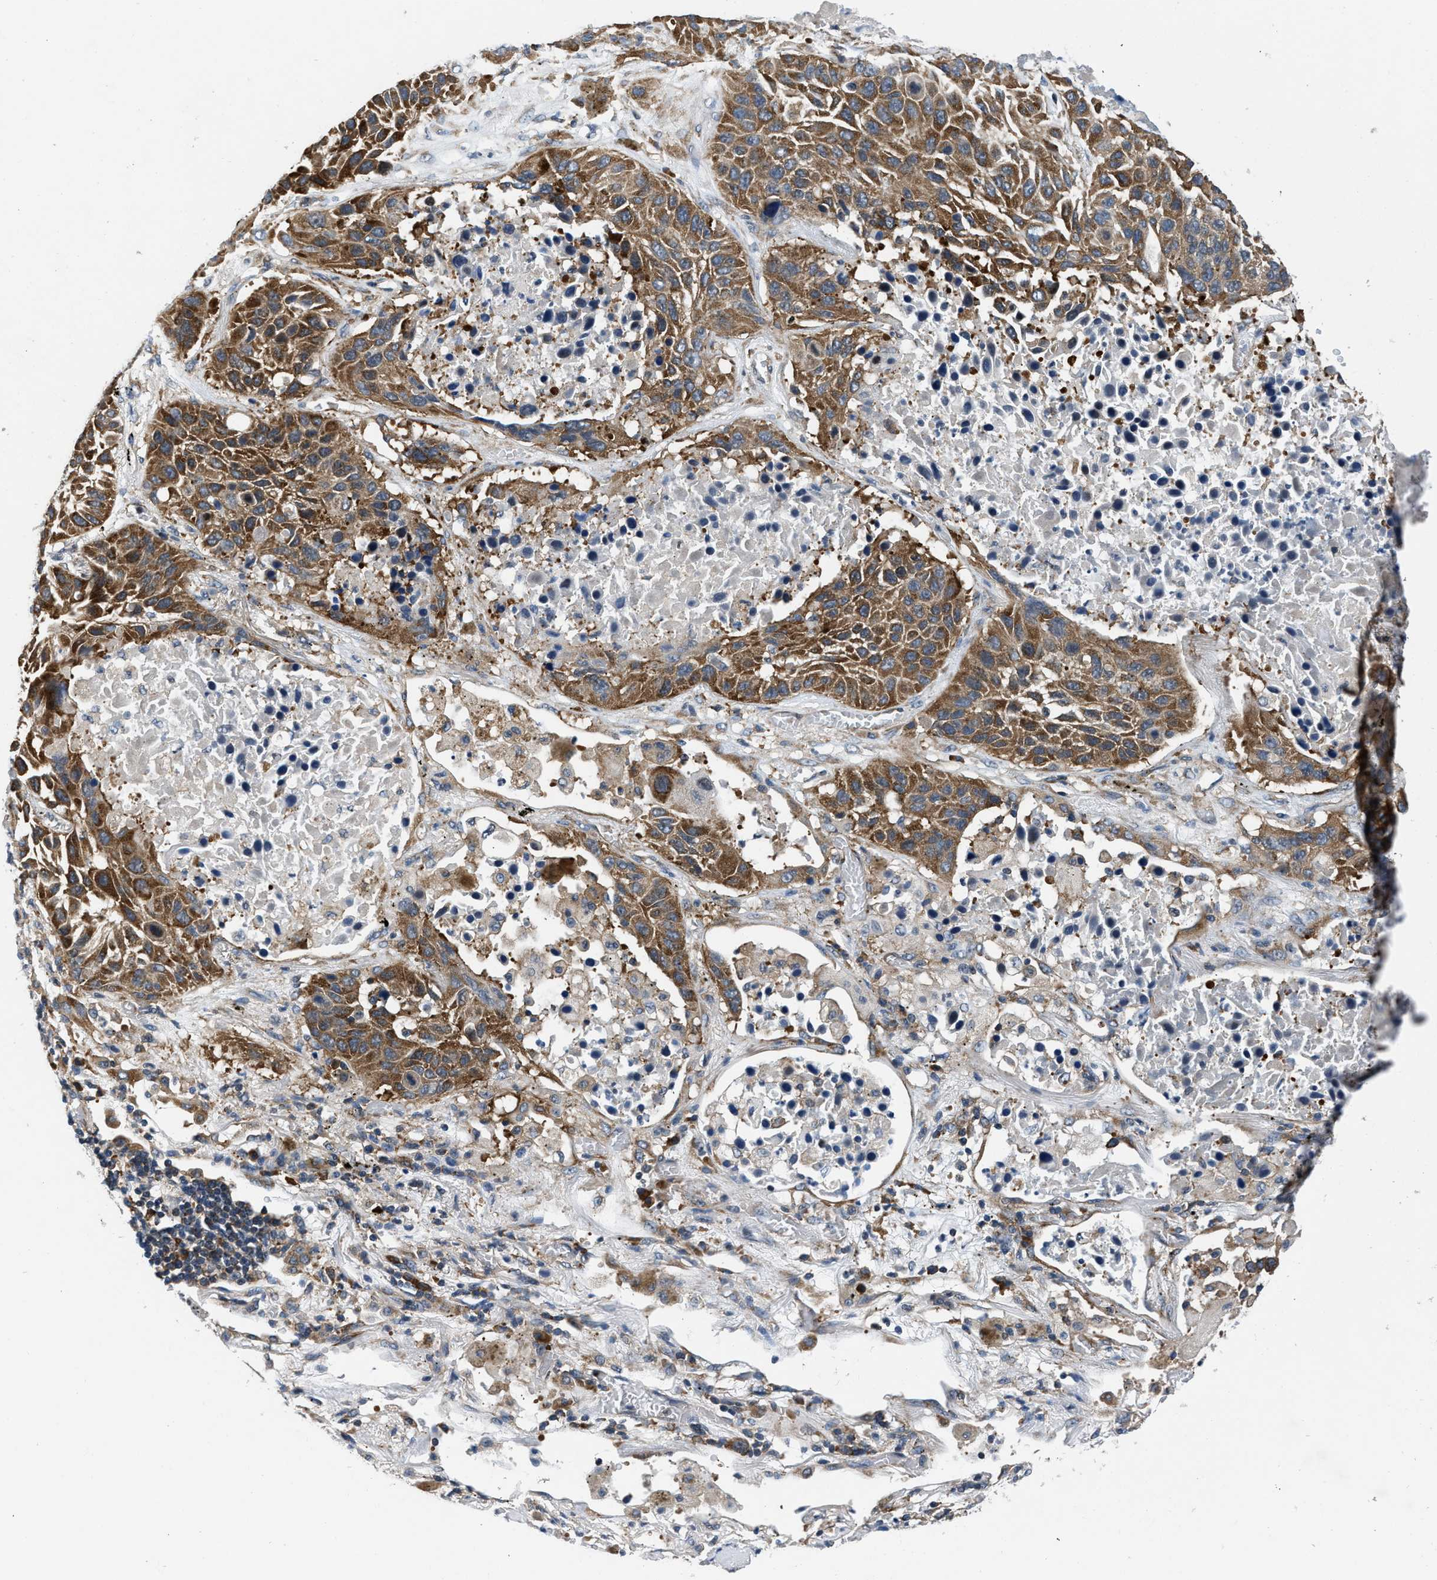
{"staining": {"intensity": "moderate", "quantity": ">75%", "location": "cytoplasmic/membranous"}, "tissue": "lung cancer", "cell_type": "Tumor cells", "image_type": "cancer", "snomed": [{"axis": "morphology", "description": "Squamous cell carcinoma, NOS"}, {"axis": "topography", "description": "Lung"}], "caption": "Moderate cytoplasmic/membranous protein positivity is seen in approximately >75% of tumor cells in lung cancer (squamous cell carcinoma).", "gene": "PA2G4", "patient": {"sex": "male", "age": 57}}